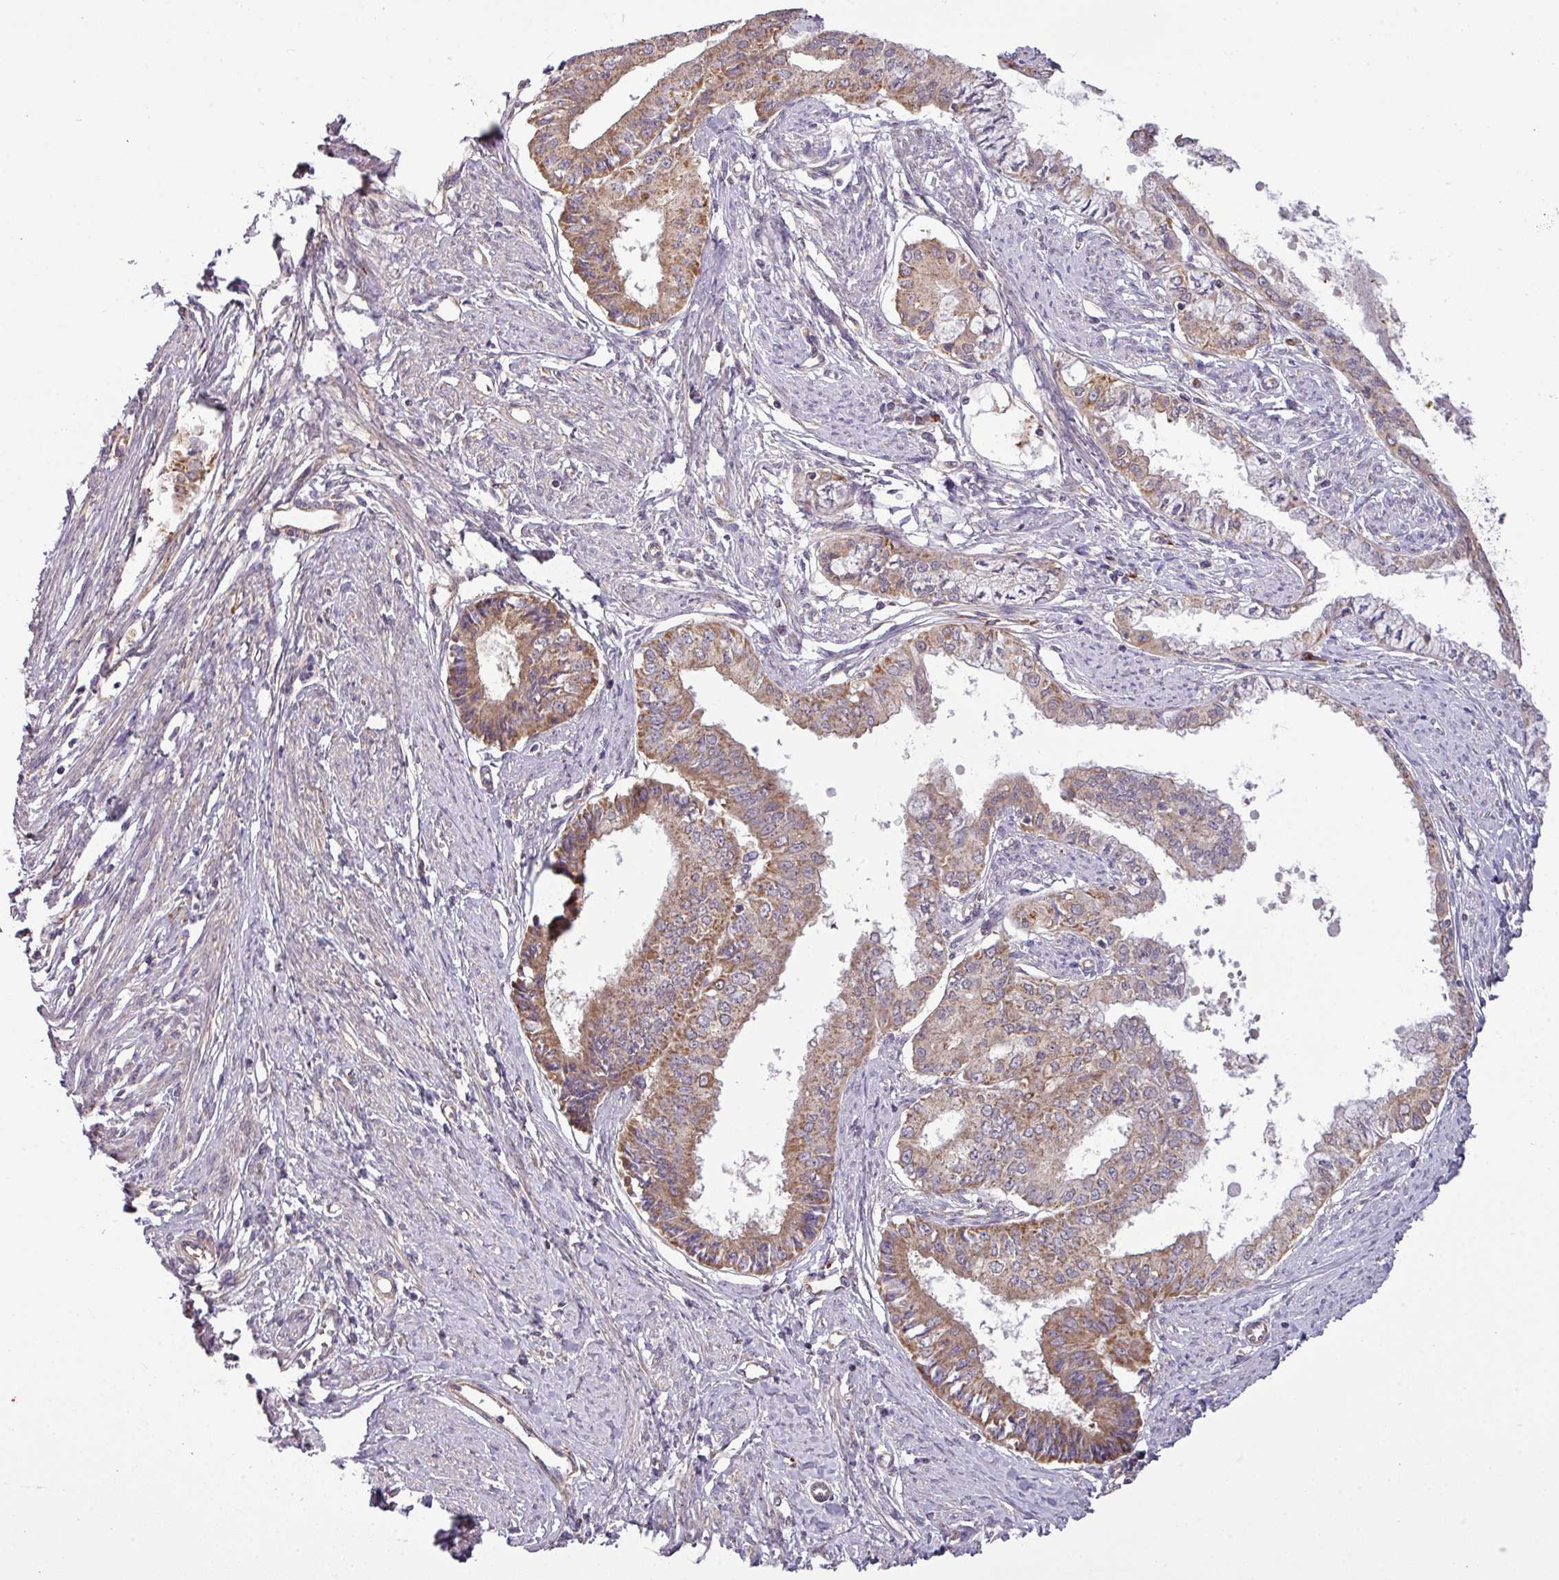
{"staining": {"intensity": "moderate", "quantity": ">75%", "location": "cytoplasmic/membranous"}, "tissue": "endometrial cancer", "cell_type": "Tumor cells", "image_type": "cancer", "snomed": [{"axis": "morphology", "description": "Adenocarcinoma, NOS"}, {"axis": "topography", "description": "Endometrium"}], "caption": "Moderate cytoplasmic/membranous staining for a protein is identified in approximately >75% of tumor cells of endometrial cancer using IHC.", "gene": "PAPLN", "patient": {"sex": "female", "age": 76}}